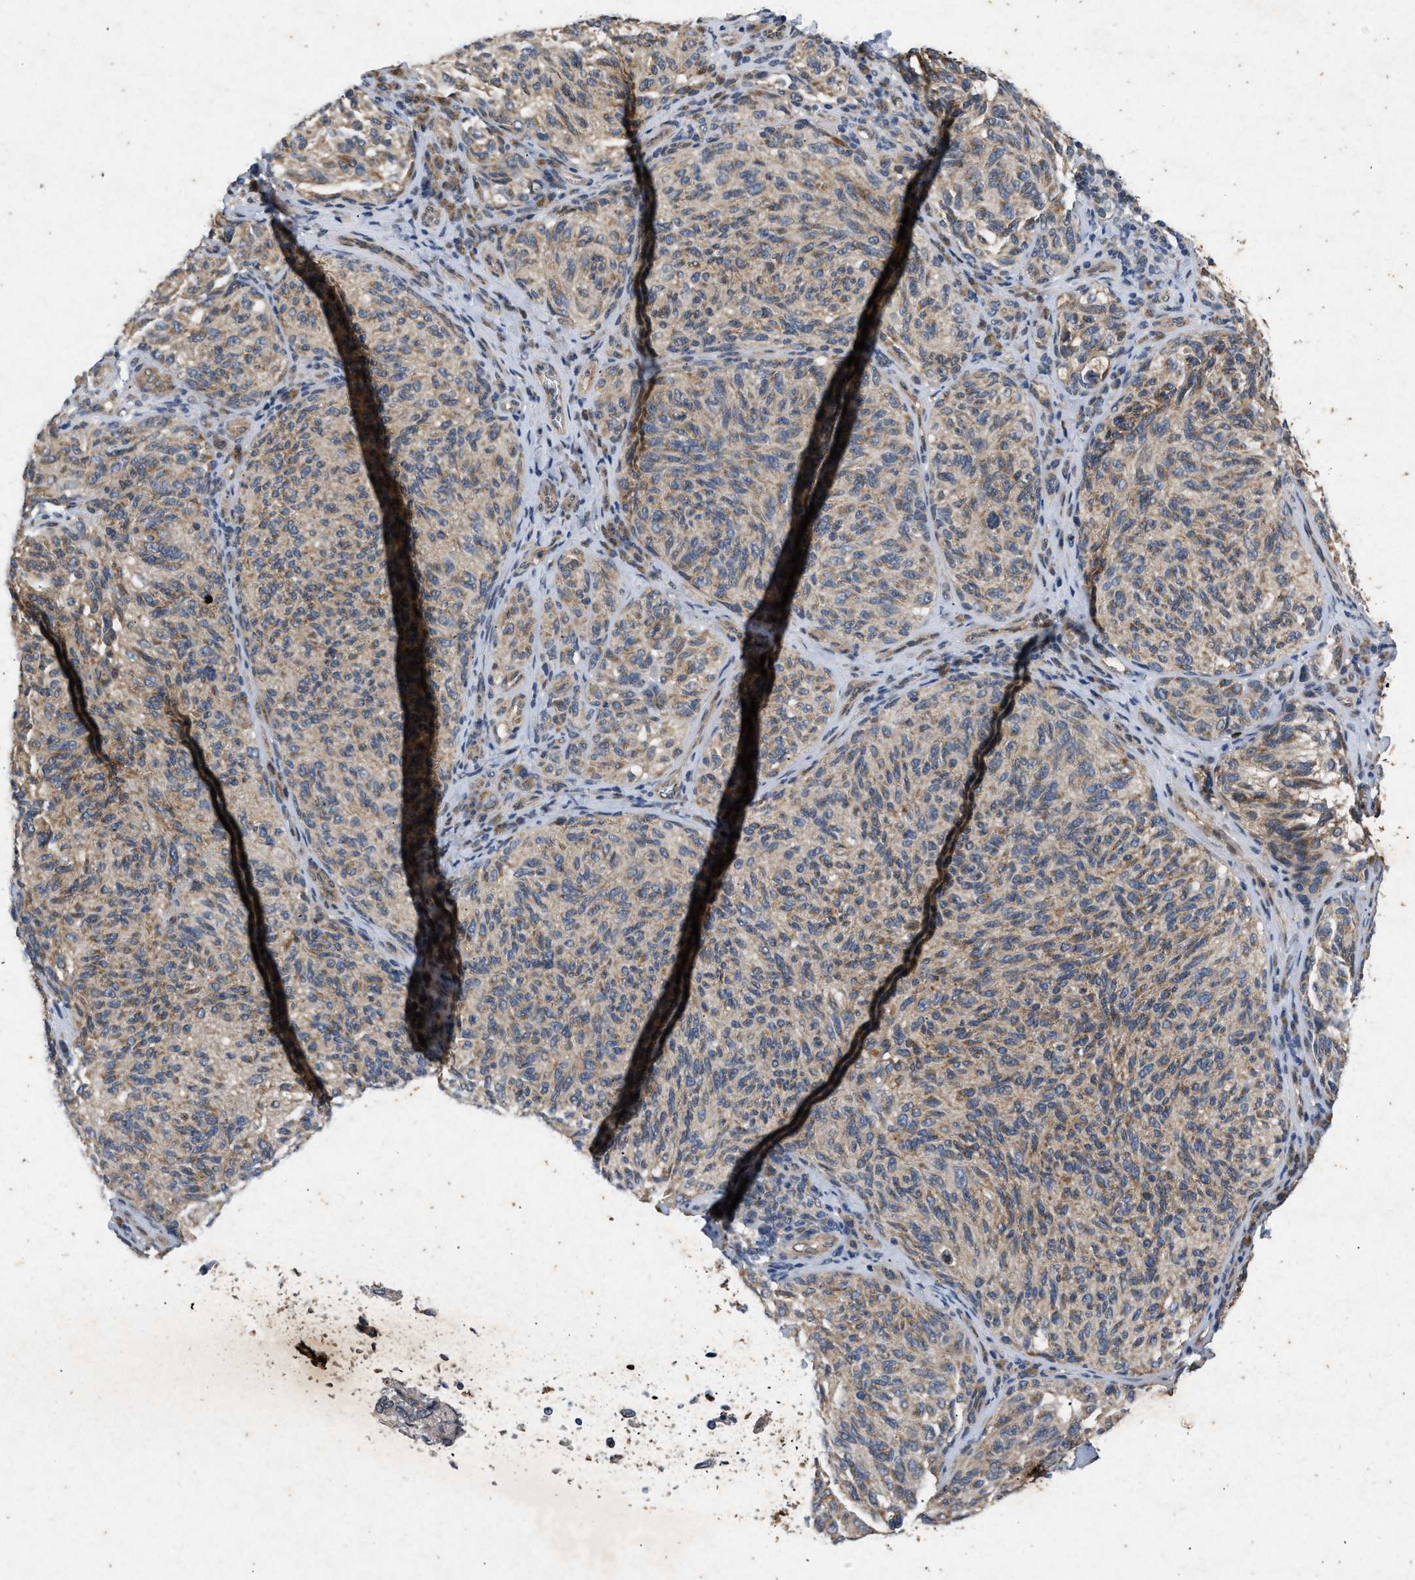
{"staining": {"intensity": "moderate", "quantity": ">75%", "location": "cytoplasmic/membranous"}, "tissue": "melanoma", "cell_type": "Tumor cells", "image_type": "cancer", "snomed": [{"axis": "morphology", "description": "Malignant melanoma, NOS"}, {"axis": "topography", "description": "Skin"}], "caption": "Protein analysis of melanoma tissue demonstrates moderate cytoplasmic/membranous positivity in approximately >75% of tumor cells. The protein is shown in brown color, while the nuclei are stained blue.", "gene": "PRKG2", "patient": {"sex": "female", "age": 73}}